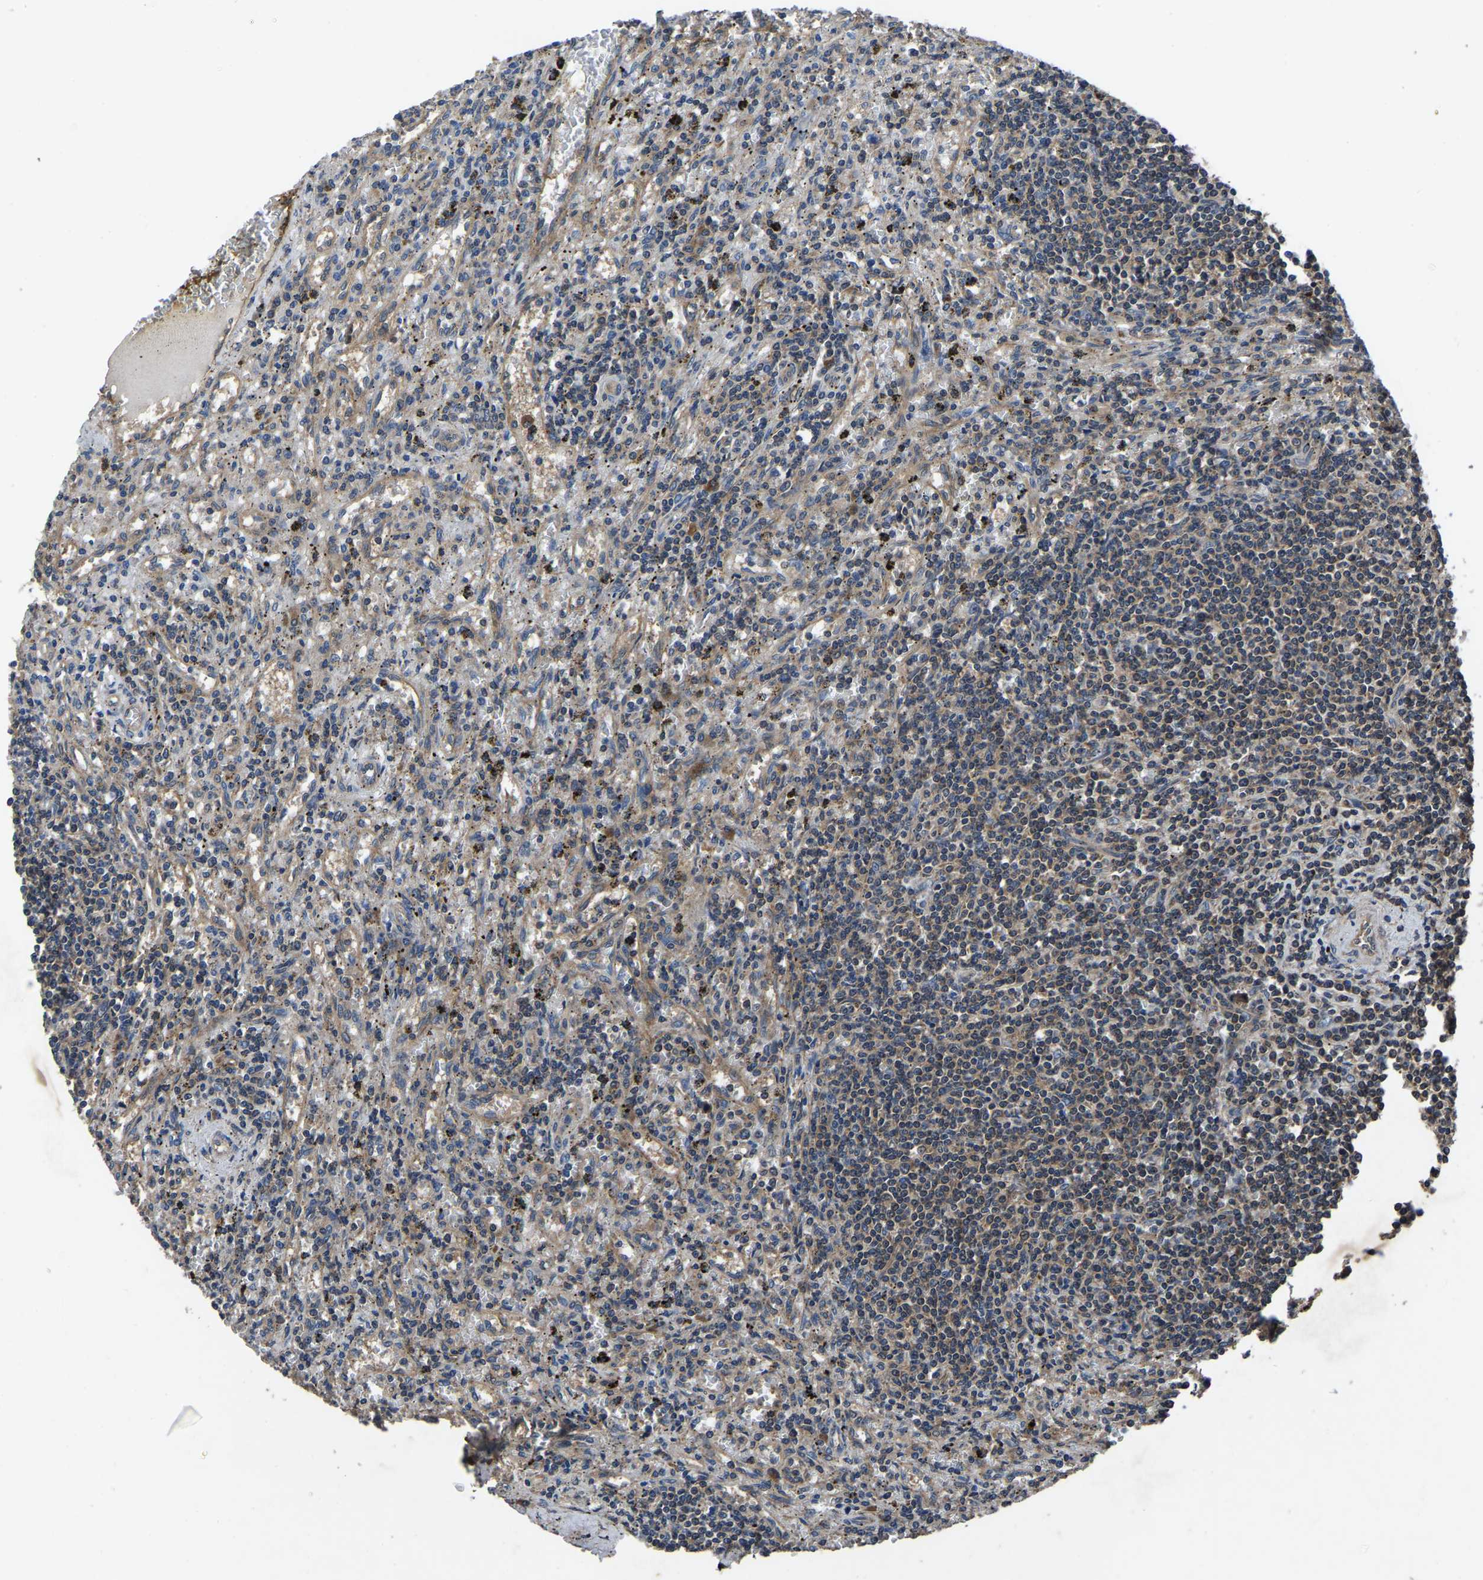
{"staining": {"intensity": "weak", "quantity": "25%-75%", "location": "cytoplasmic/membranous"}, "tissue": "lymphoma", "cell_type": "Tumor cells", "image_type": "cancer", "snomed": [{"axis": "morphology", "description": "Malignant lymphoma, non-Hodgkin's type, Low grade"}, {"axis": "topography", "description": "Spleen"}], "caption": "Tumor cells exhibit weak cytoplasmic/membranous positivity in approximately 25%-75% of cells in low-grade malignant lymphoma, non-Hodgkin's type. Nuclei are stained in blue.", "gene": "CRYZL1", "patient": {"sex": "male", "age": 76}}